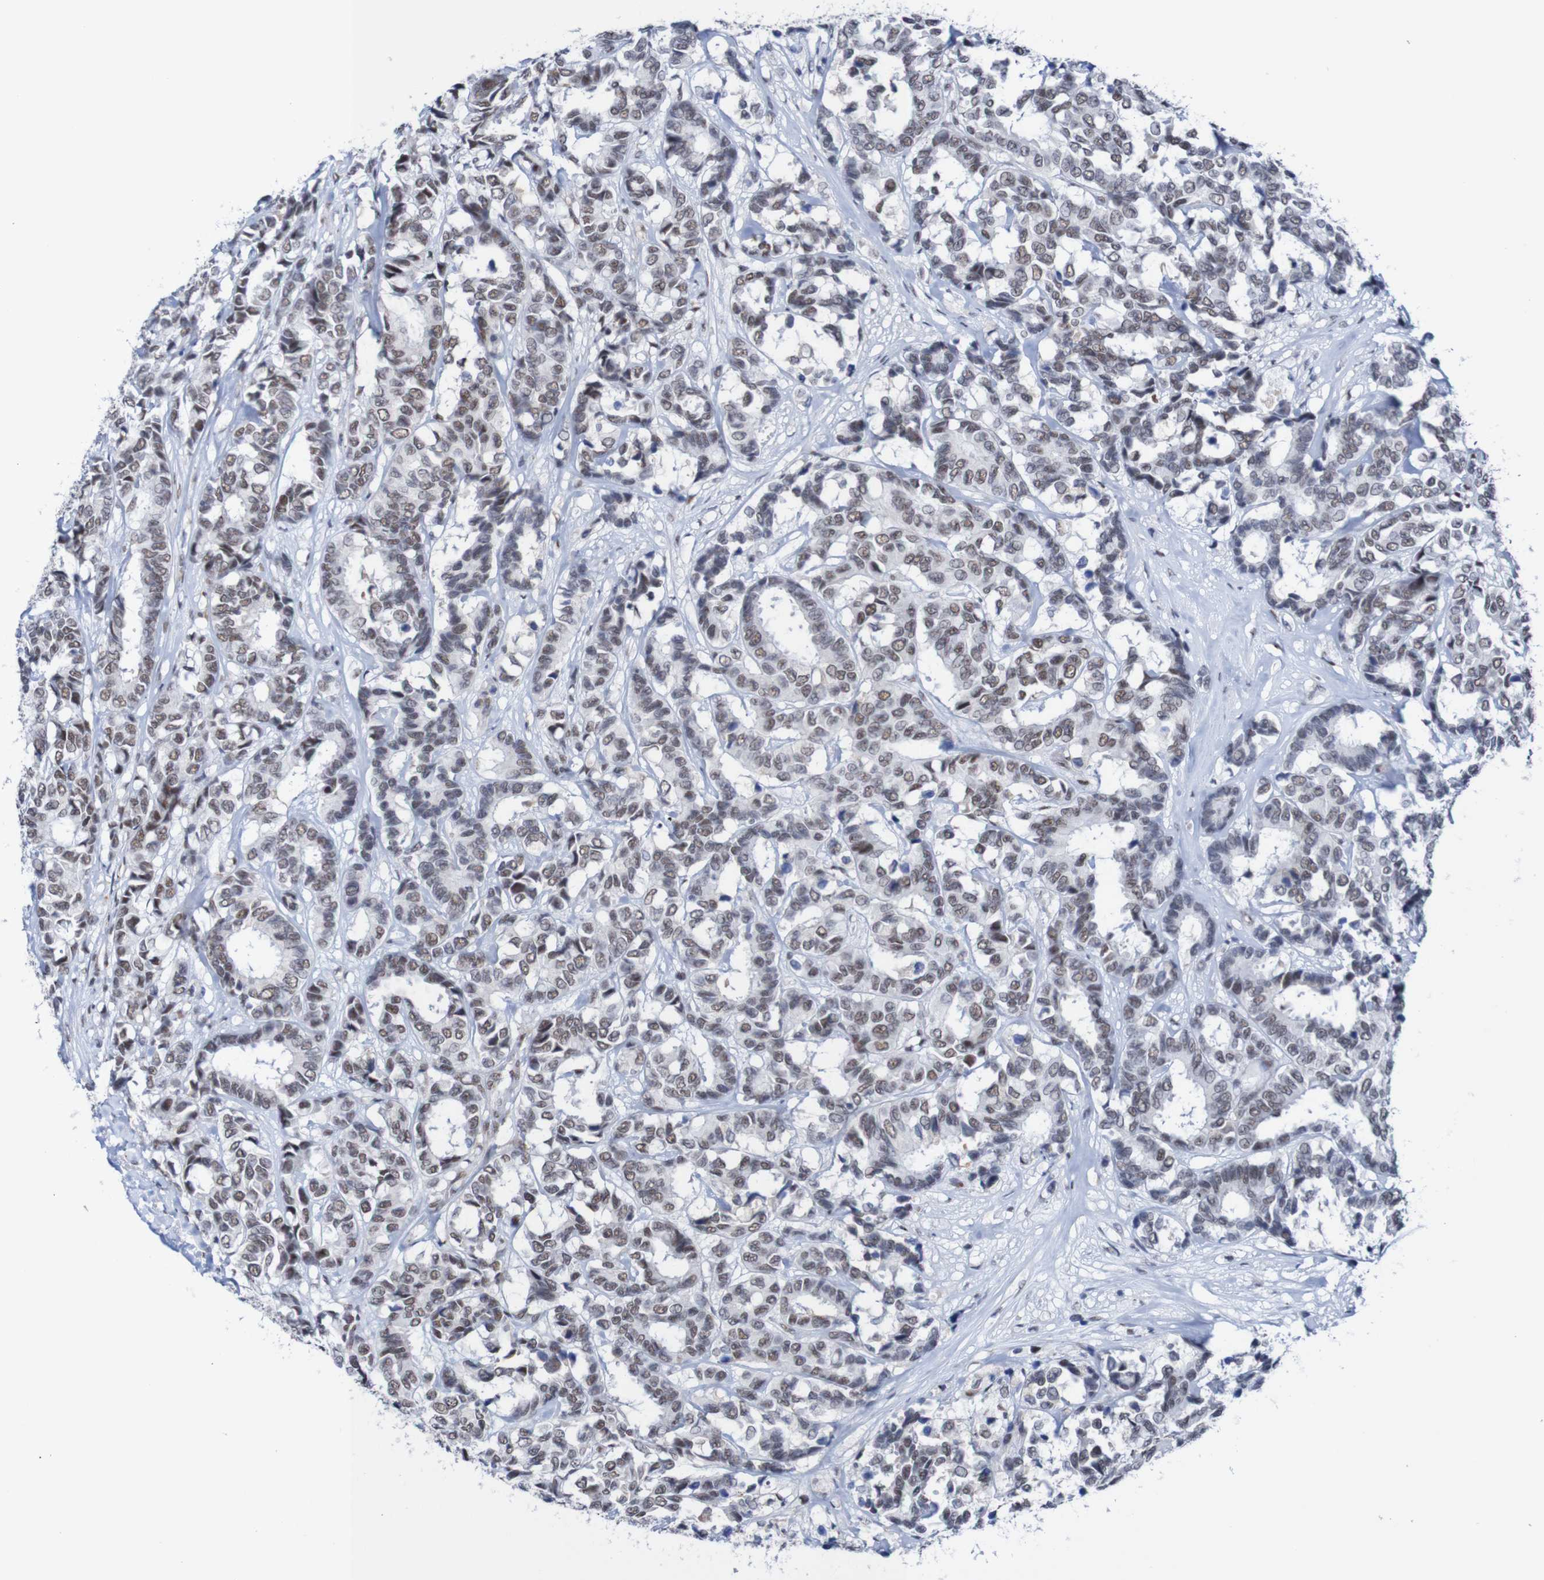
{"staining": {"intensity": "moderate", "quantity": "25%-75%", "location": "nuclear"}, "tissue": "breast cancer", "cell_type": "Tumor cells", "image_type": "cancer", "snomed": [{"axis": "morphology", "description": "Duct carcinoma"}, {"axis": "topography", "description": "Breast"}], "caption": "A high-resolution image shows immunohistochemistry (IHC) staining of breast cancer, which exhibits moderate nuclear positivity in approximately 25%-75% of tumor cells.", "gene": "CDC5L", "patient": {"sex": "female", "age": 87}}